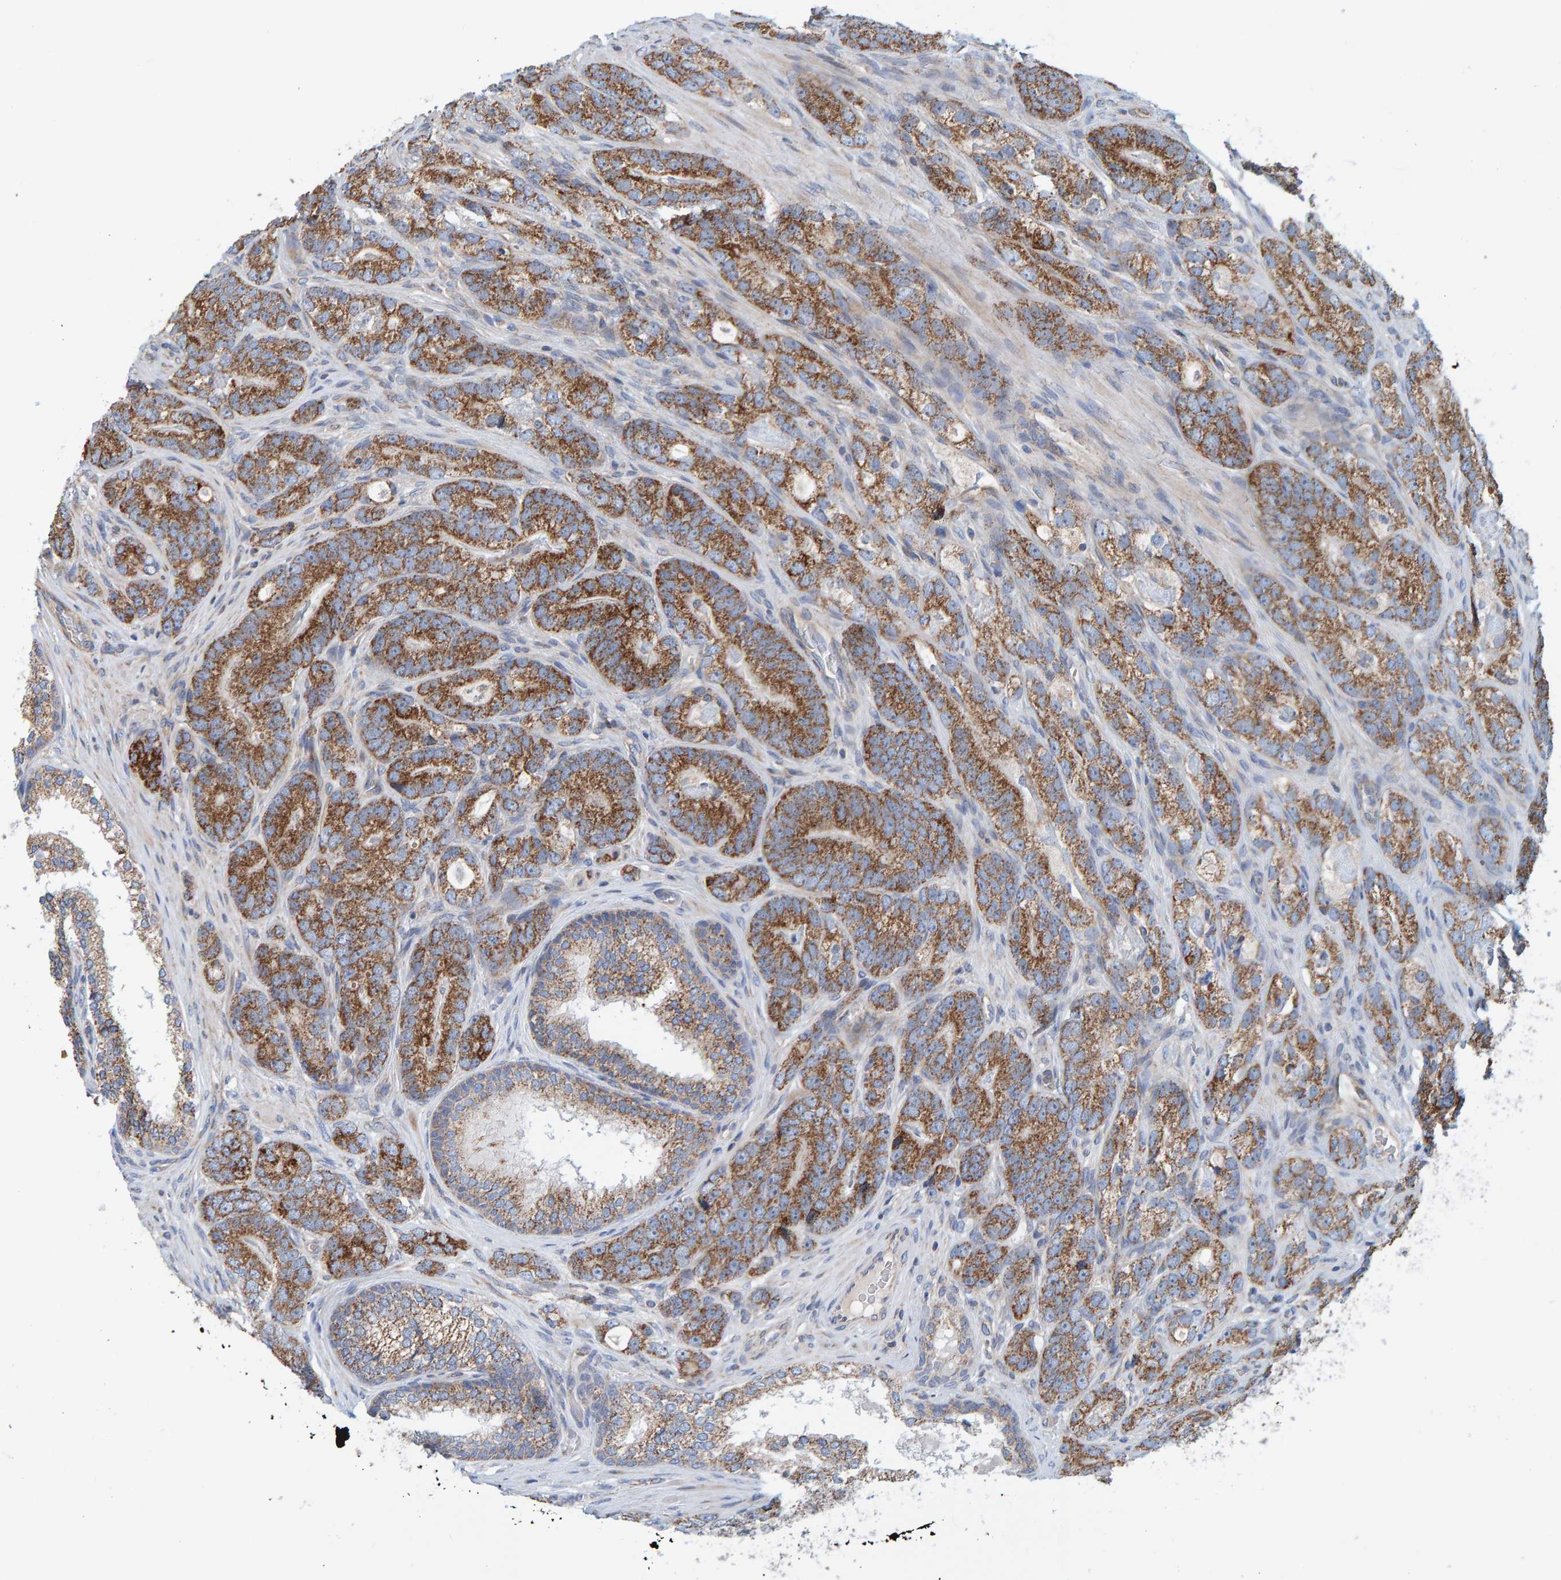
{"staining": {"intensity": "strong", "quantity": ">75%", "location": "cytoplasmic/membranous"}, "tissue": "prostate cancer", "cell_type": "Tumor cells", "image_type": "cancer", "snomed": [{"axis": "morphology", "description": "Adenocarcinoma, High grade"}, {"axis": "topography", "description": "Prostate"}], "caption": "The histopathology image displays a brown stain indicating the presence of a protein in the cytoplasmic/membranous of tumor cells in prostate cancer.", "gene": "MRPL45", "patient": {"sex": "male", "age": 56}}